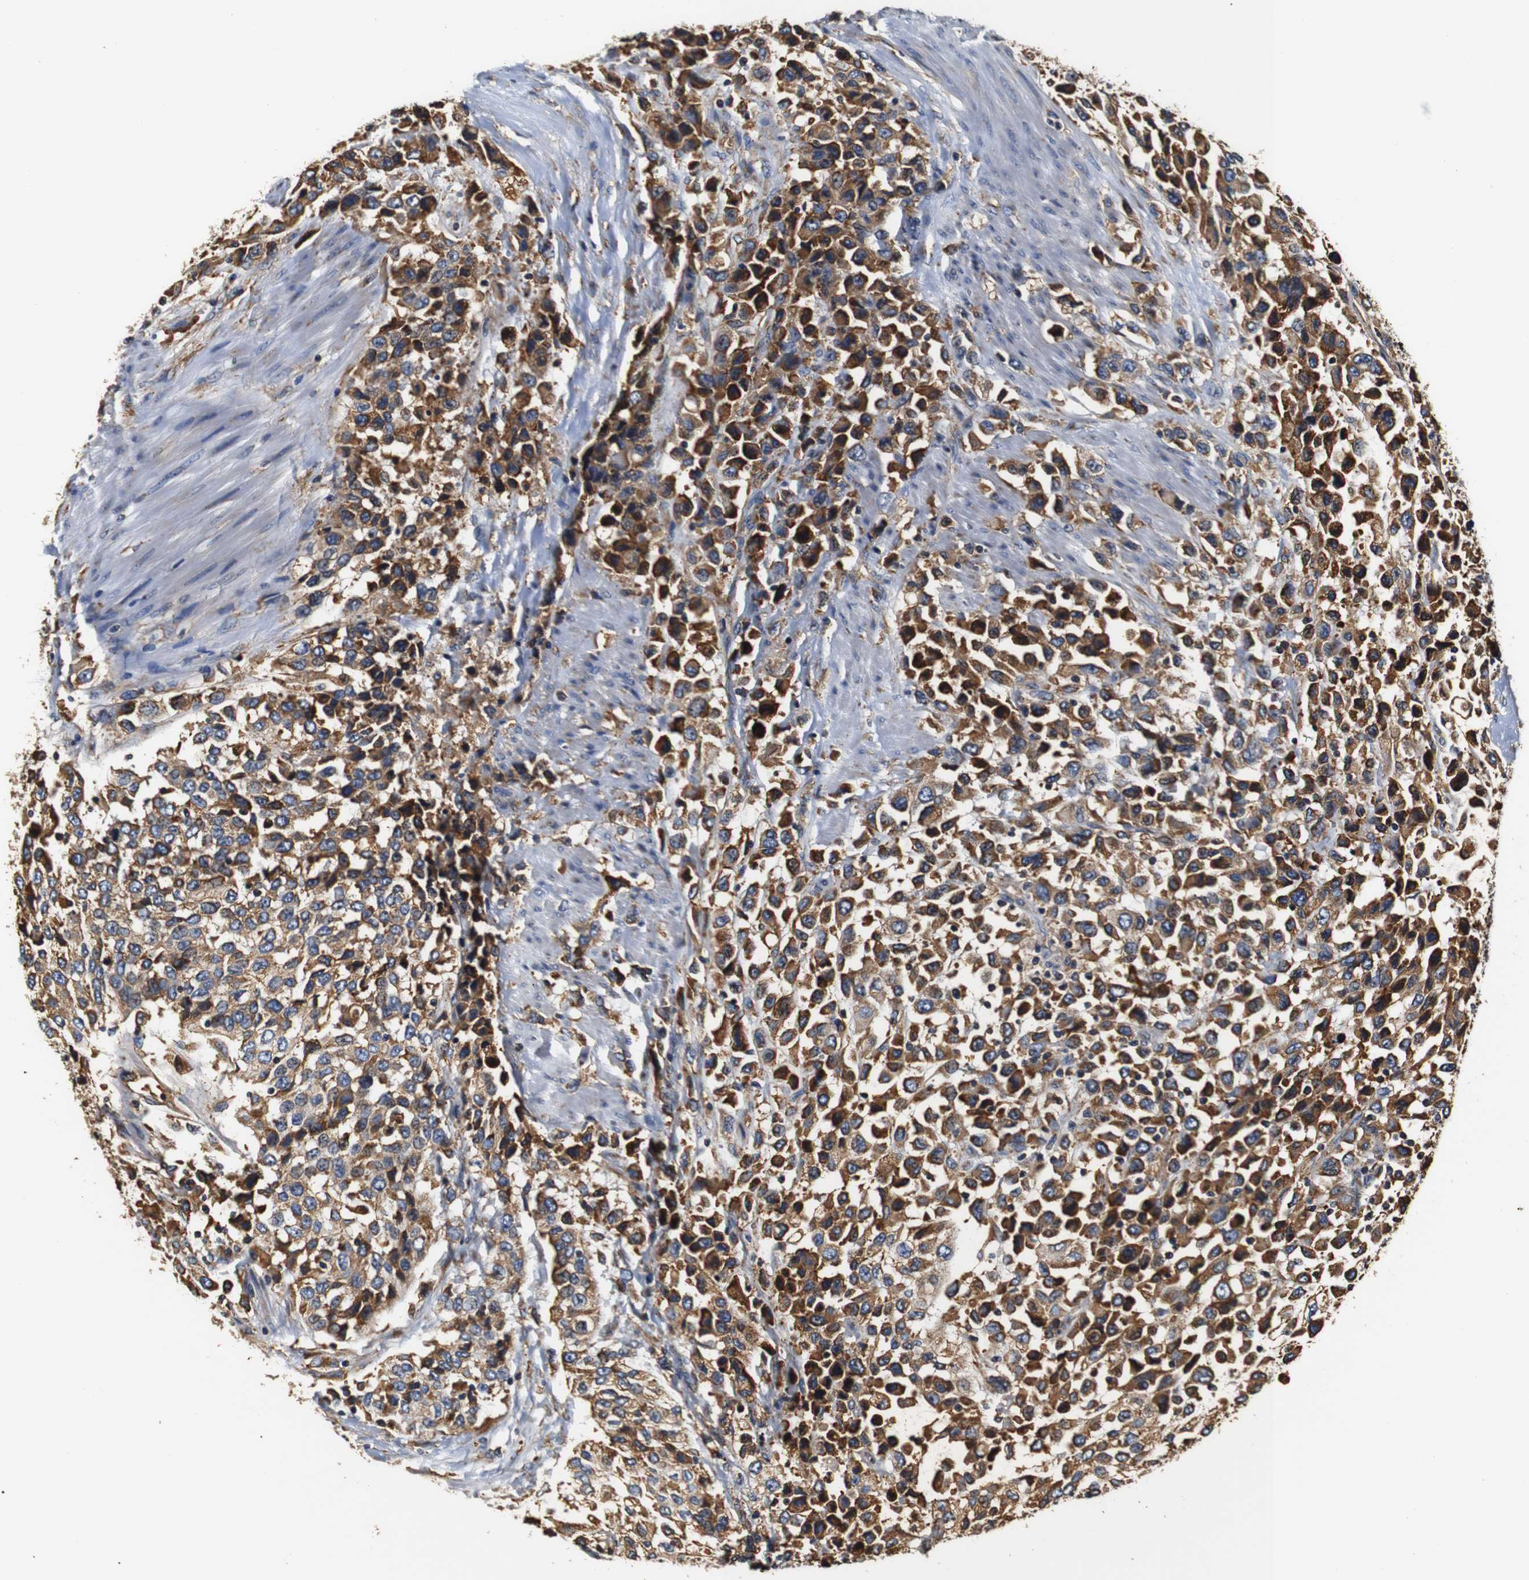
{"staining": {"intensity": "moderate", "quantity": ">75%", "location": "cytoplasmic/membranous"}, "tissue": "urothelial cancer", "cell_type": "Tumor cells", "image_type": "cancer", "snomed": [{"axis": "morphology", "description": "Urothelial carcinoma, High grade"}, {"axis": "topography", "description": "Urinary bladder"}], "caption": "Immunohistochemical staining of urothelial cancer exhibits moderate cytoplasmic/membranous protein positivity in approximately >75% of tumor cells. (Stains: DAB (3,3'-diaminobenzidine) in brown, nuclei in blue, Microscopy: brightfield microscopy at high magnification).", "gene": "HHIP", "patient": {"sex": "female", "age": 80}}